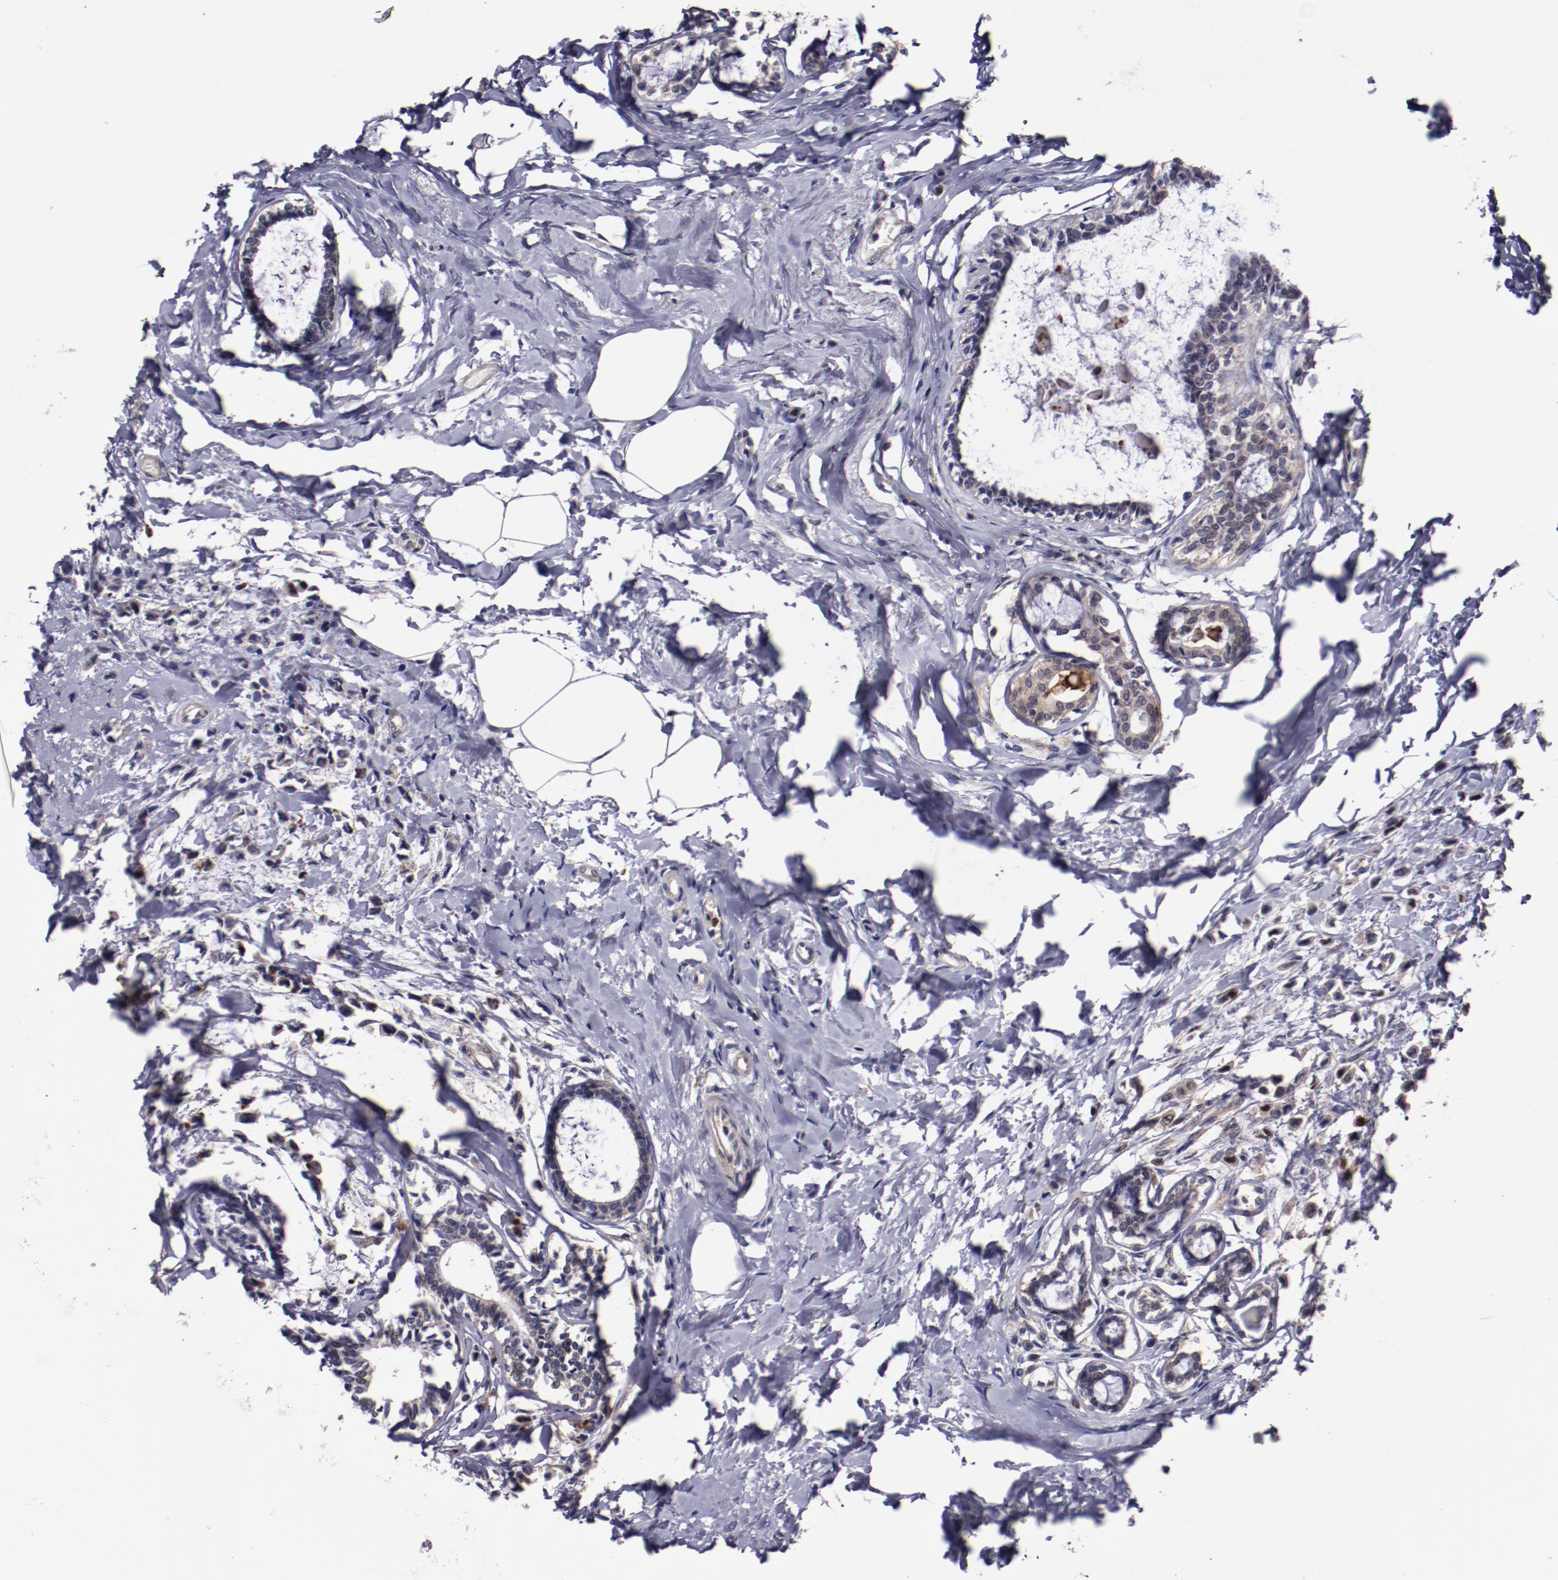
{"staining": {"intensity": "weak", "quantity": ">75%", "location": "cytoplasmic/membranous"}, "tissue": "breast cancer", "cell_type": "Tumor cells", "image_type": "cancer", "snomed": [{"axis": "morphology", "description": "Lobular carcinoma"}, {"axis": "topography", "description": "Breast"}], "caption": "An IHC histopathology image of neoplastic tissue is shown. Protein staining in brown shows weak cytoplasmic/membranous positivity in breast cancer within tumor cells.", "gene": "FTSJ1", "patient": {"sex": "female", "age": 51}}